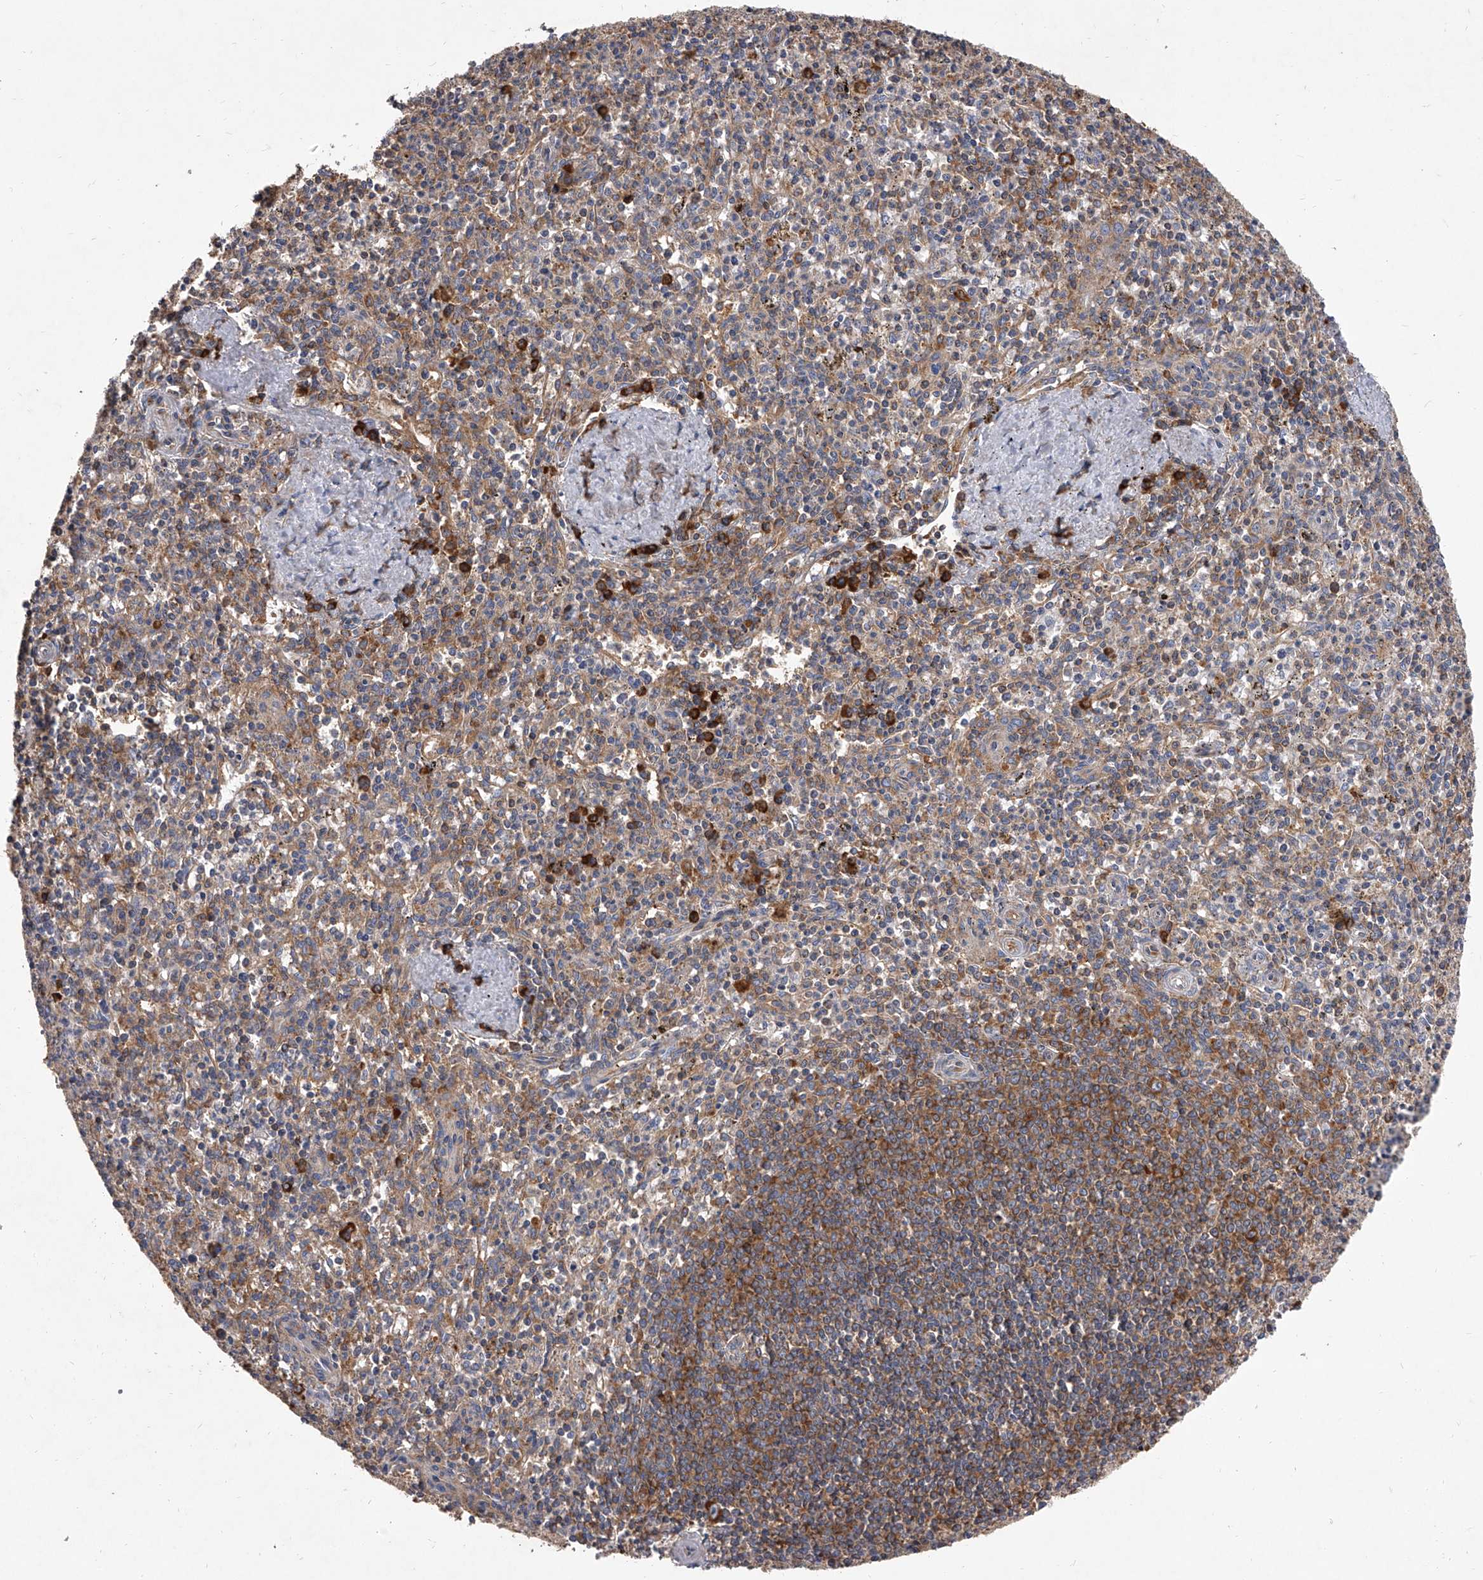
{"staining": {"intensity": "strong", "quantity": "<25%", "location": "cytoplasmic/membranous"}, "tissue": "spleen", "cell_type": "Cells in red pulp", "image_type": "normal", "snomed": [{"axis": "morphology", "description": "Normal tissue, NOS"}, {"axis": "topography", "description": "Spleen"}], "caption": "A brown stain highlights strong cytoplasmic/membranous positivity of a protein in cells in red pulp of benign spleen.", "gene": "EIF2S2", "patient": {"sex": "male", "age": 72}}